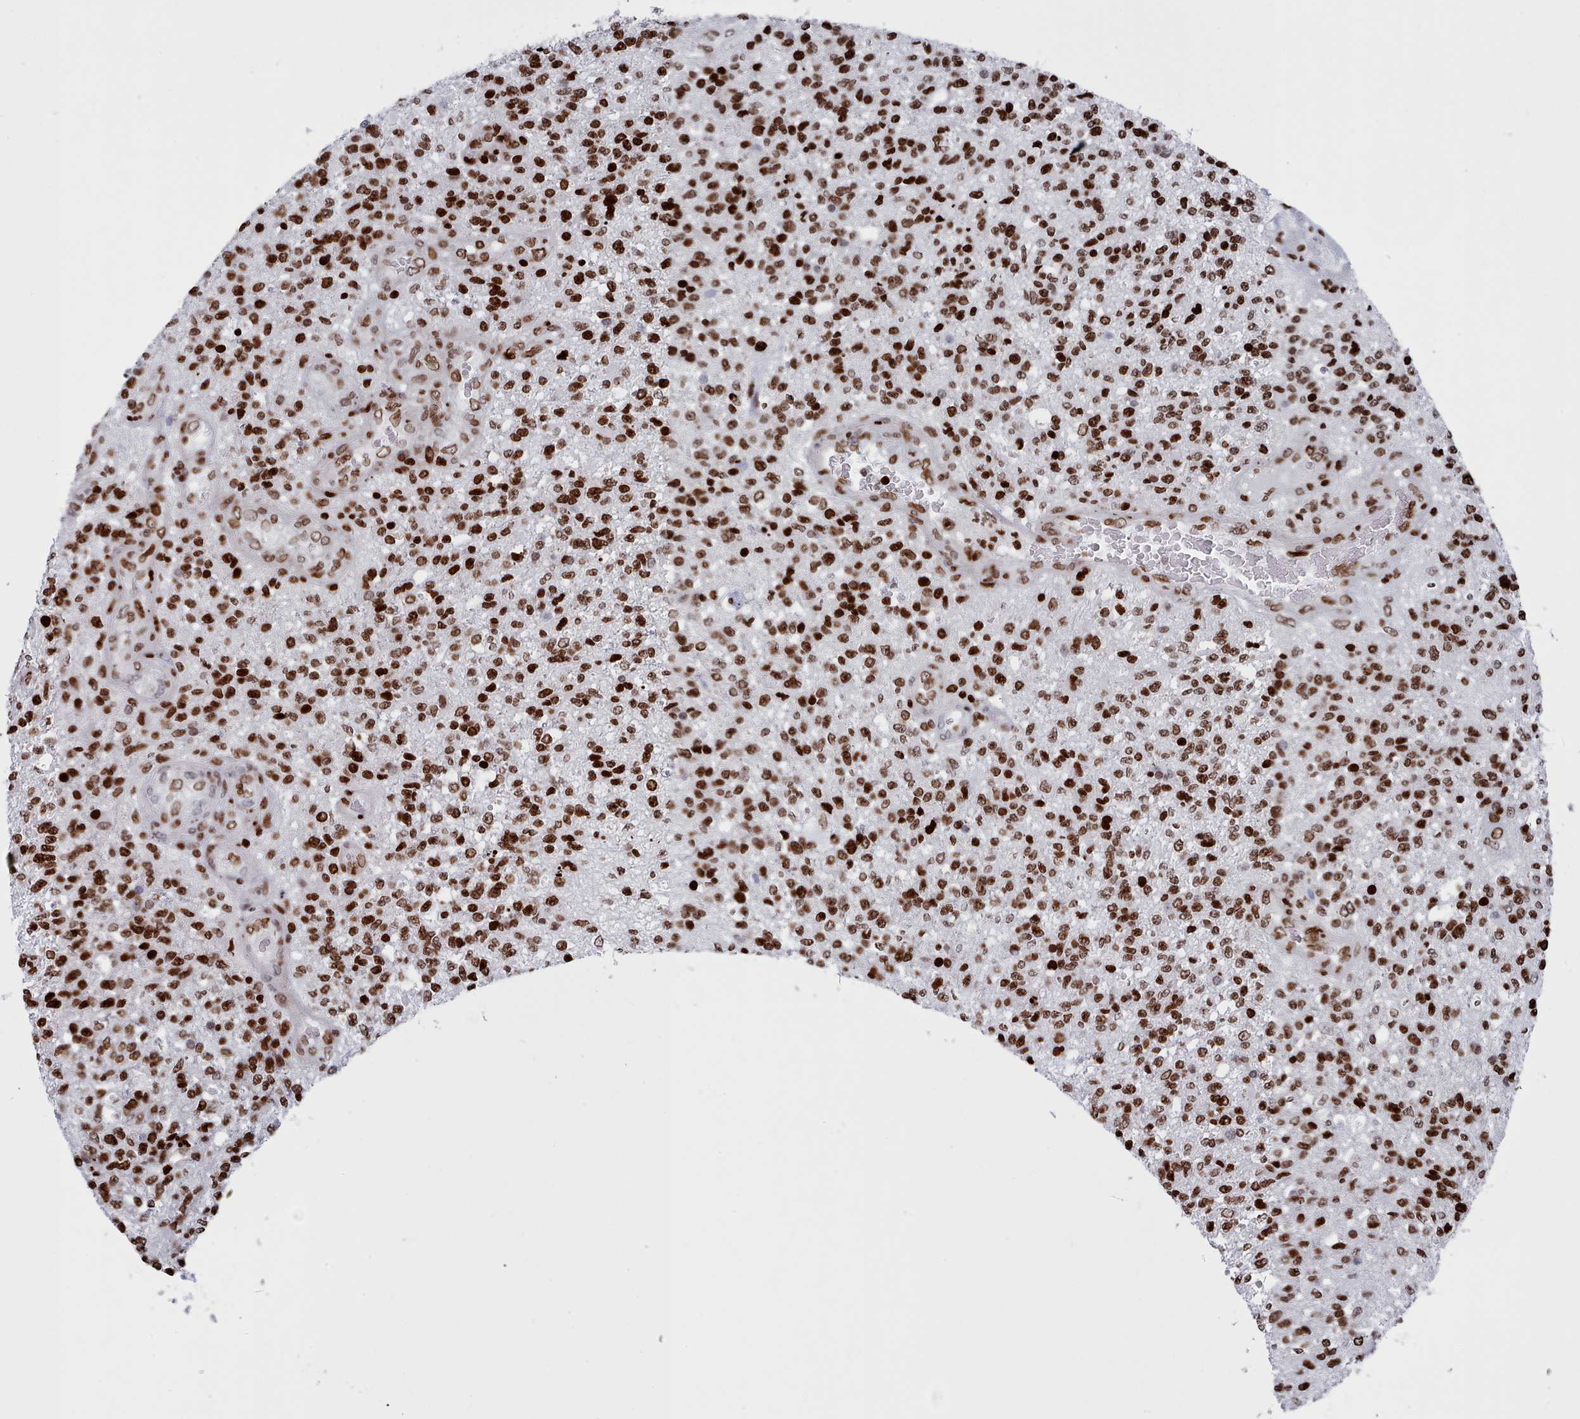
{"staining": {"intensity": "strong", "quantity": ">75%", "location": "nuclear"}, "tissue": "glioma", "cell_type": "Tumor cells", "image_type": "cancer", "snomed": [{"axis": "morphology", "description": "Glioma, malignant, High grade"}, {"axis": "topography", "description": "Brain"}], "caption": "Glioma tissue shows strong nuclear staining in about >75% of tumor cells, visualized by immunohistochemistry.", "gene": "PCDHB12", "patient": {"sex": "male", "age": 56}}